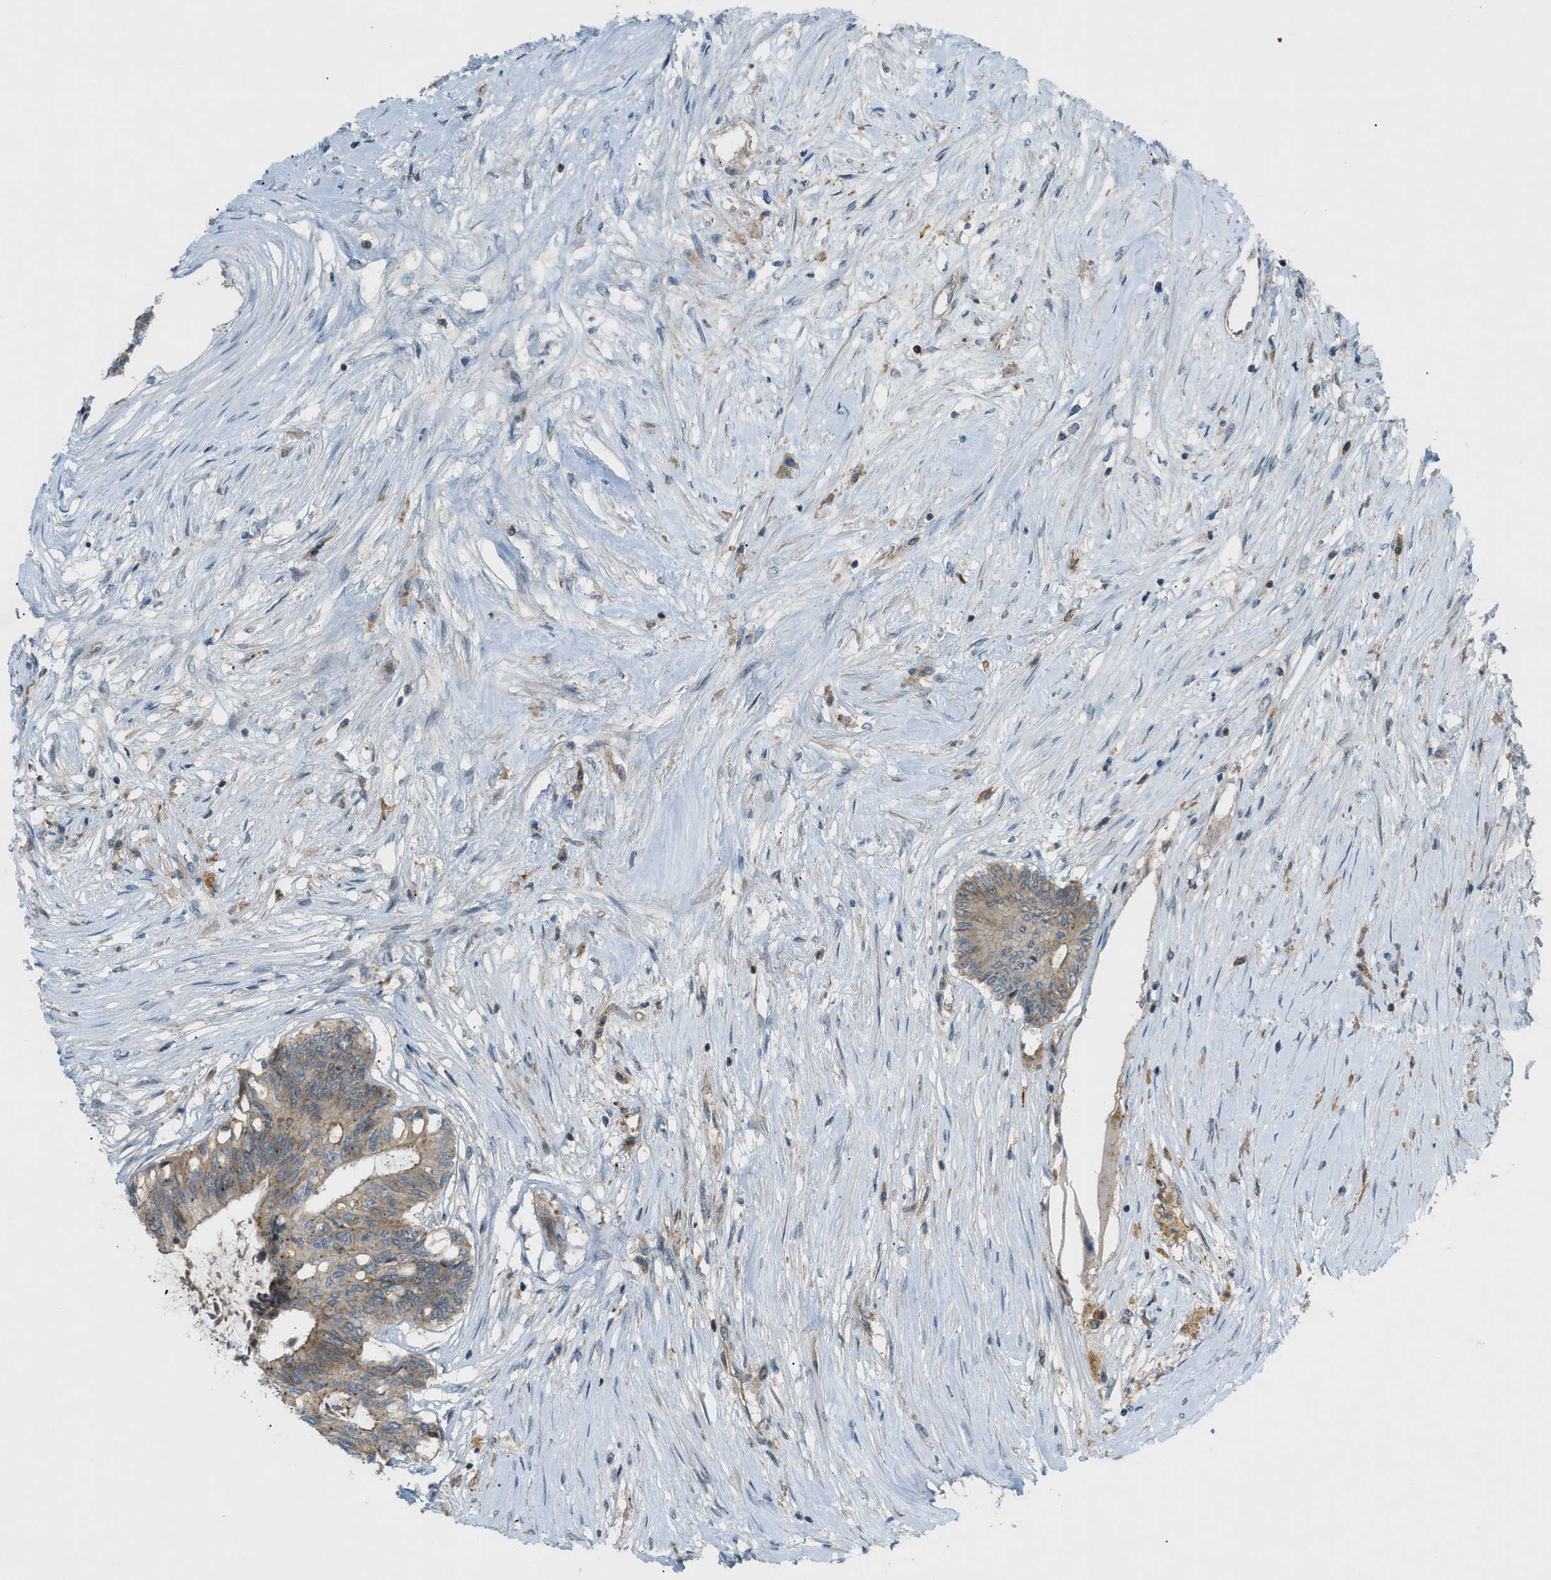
{"staining": {"intensity": "weak", "quantity": ">75%", "location": "cytoplasmic/membranous"}, "tissue": "colorectal cancer", "cell_type": "Tumor cells", "image_type": "cancer", "snomed": [{"axis": "morphology", "description": "Adenocarcinoma, NOS"}, {"axis": "topography", "description": "Rectum"}], "caption": "Weak cytoplasmic/membranous expression for a protein is present in about >75% of tumor cells of colorectal adenocarcinoma using immunohistochemistry (IHC).", "gene": "GRK6", "patient": {"sex": "male", "age": 63}}